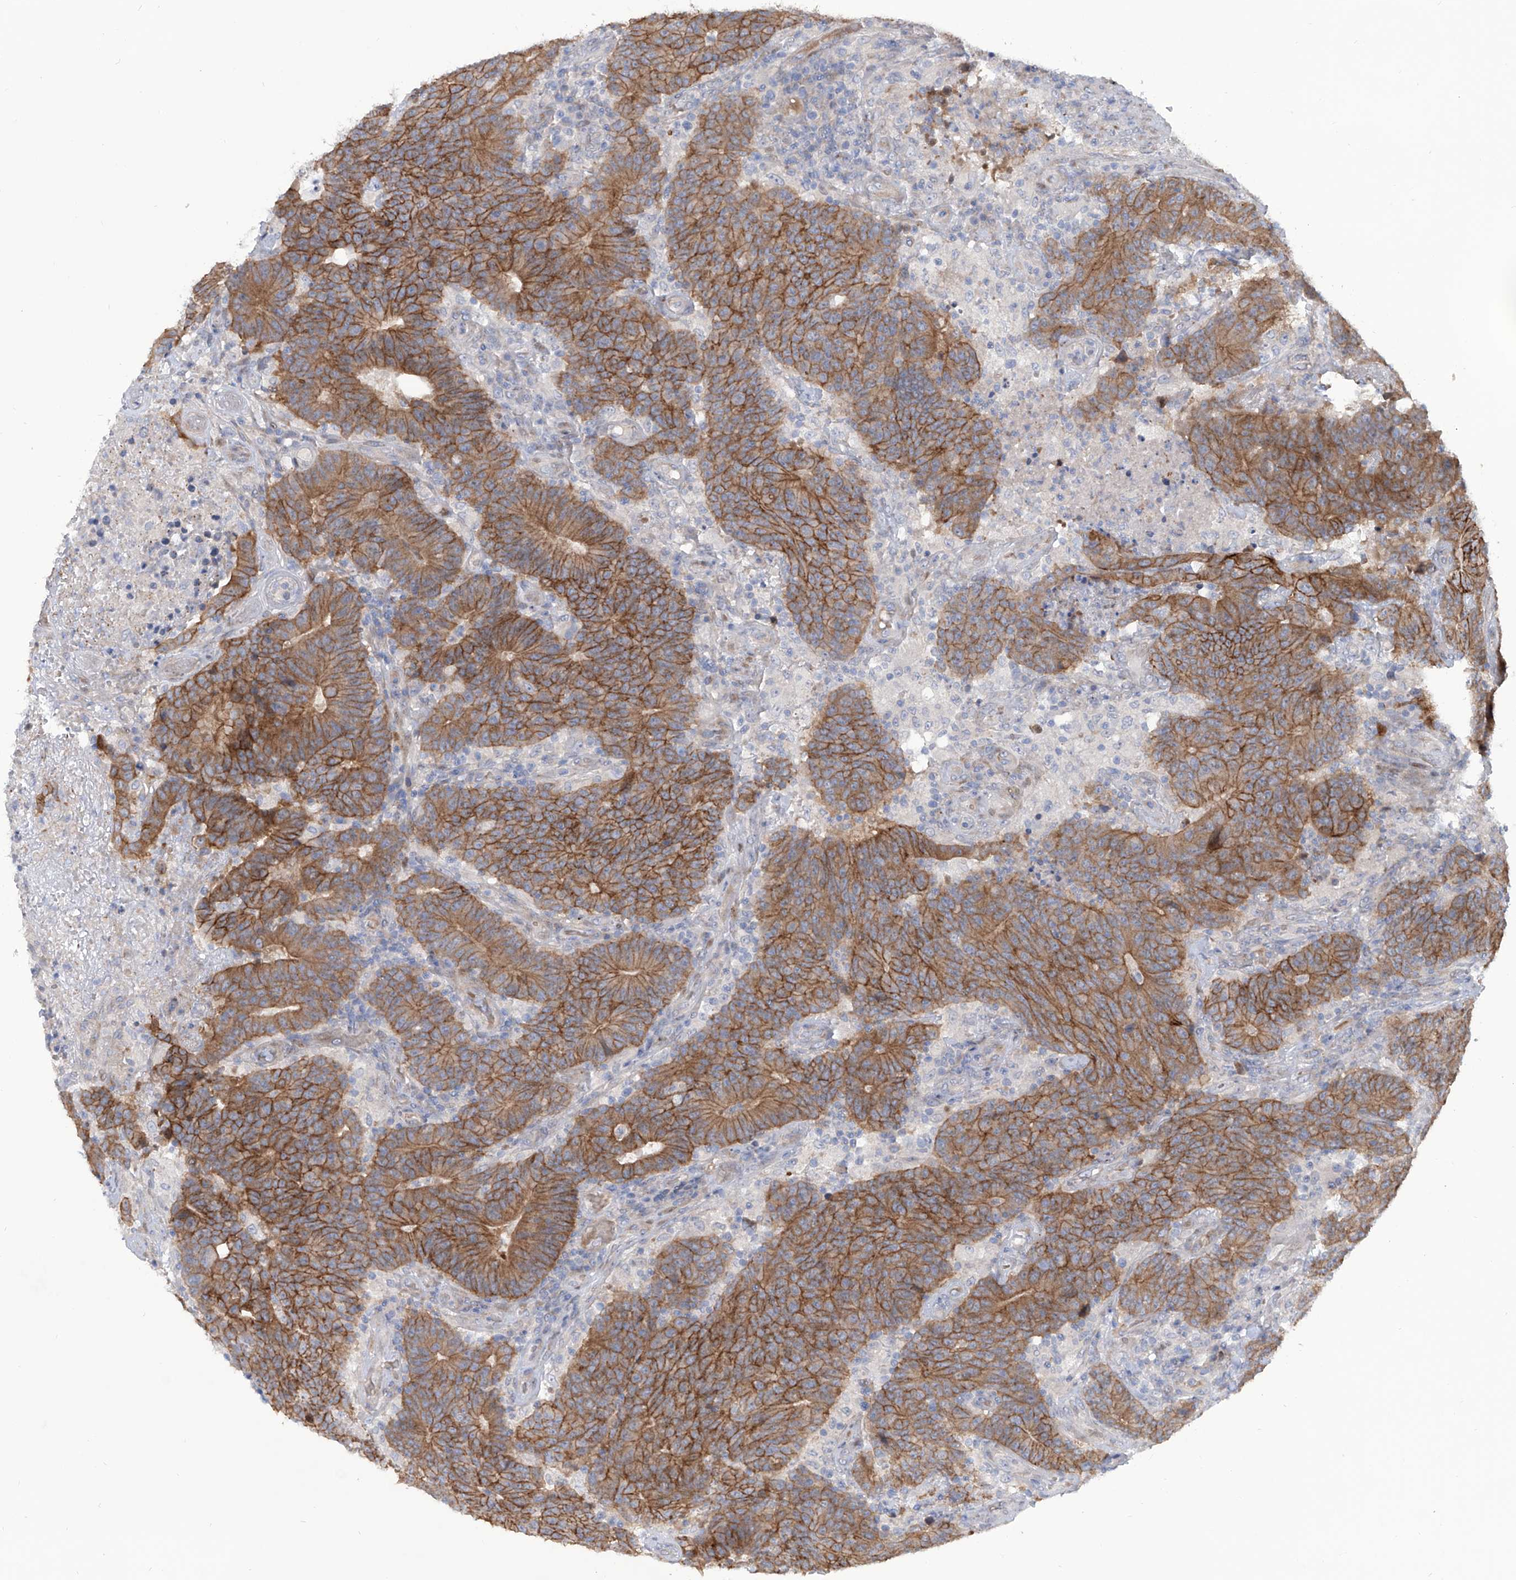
{"staining": {"intensity": "moderate", "quantity": ">75%", "location": "cytoplasmic/membranous"}, "tissue": "colorectal cancer", "cell_type": "Tumor cells", "image_type": "cancer", "snomed": [{"axis": "morphology", "description": "Normal tissue, NOS"}, {"axis": "morphology", "description": "Adenocarcinoma, NOS"}, {"axis": "topography", "description": "Colon"}], "caption": "This is an image of IHC staining of colorectal adenocarcinoma, which shows moderate staining in the cytoplasmic/membranous of tumor cells.", "gene": "LRRC1", "patient": {"sex": "female", "age": 75}}